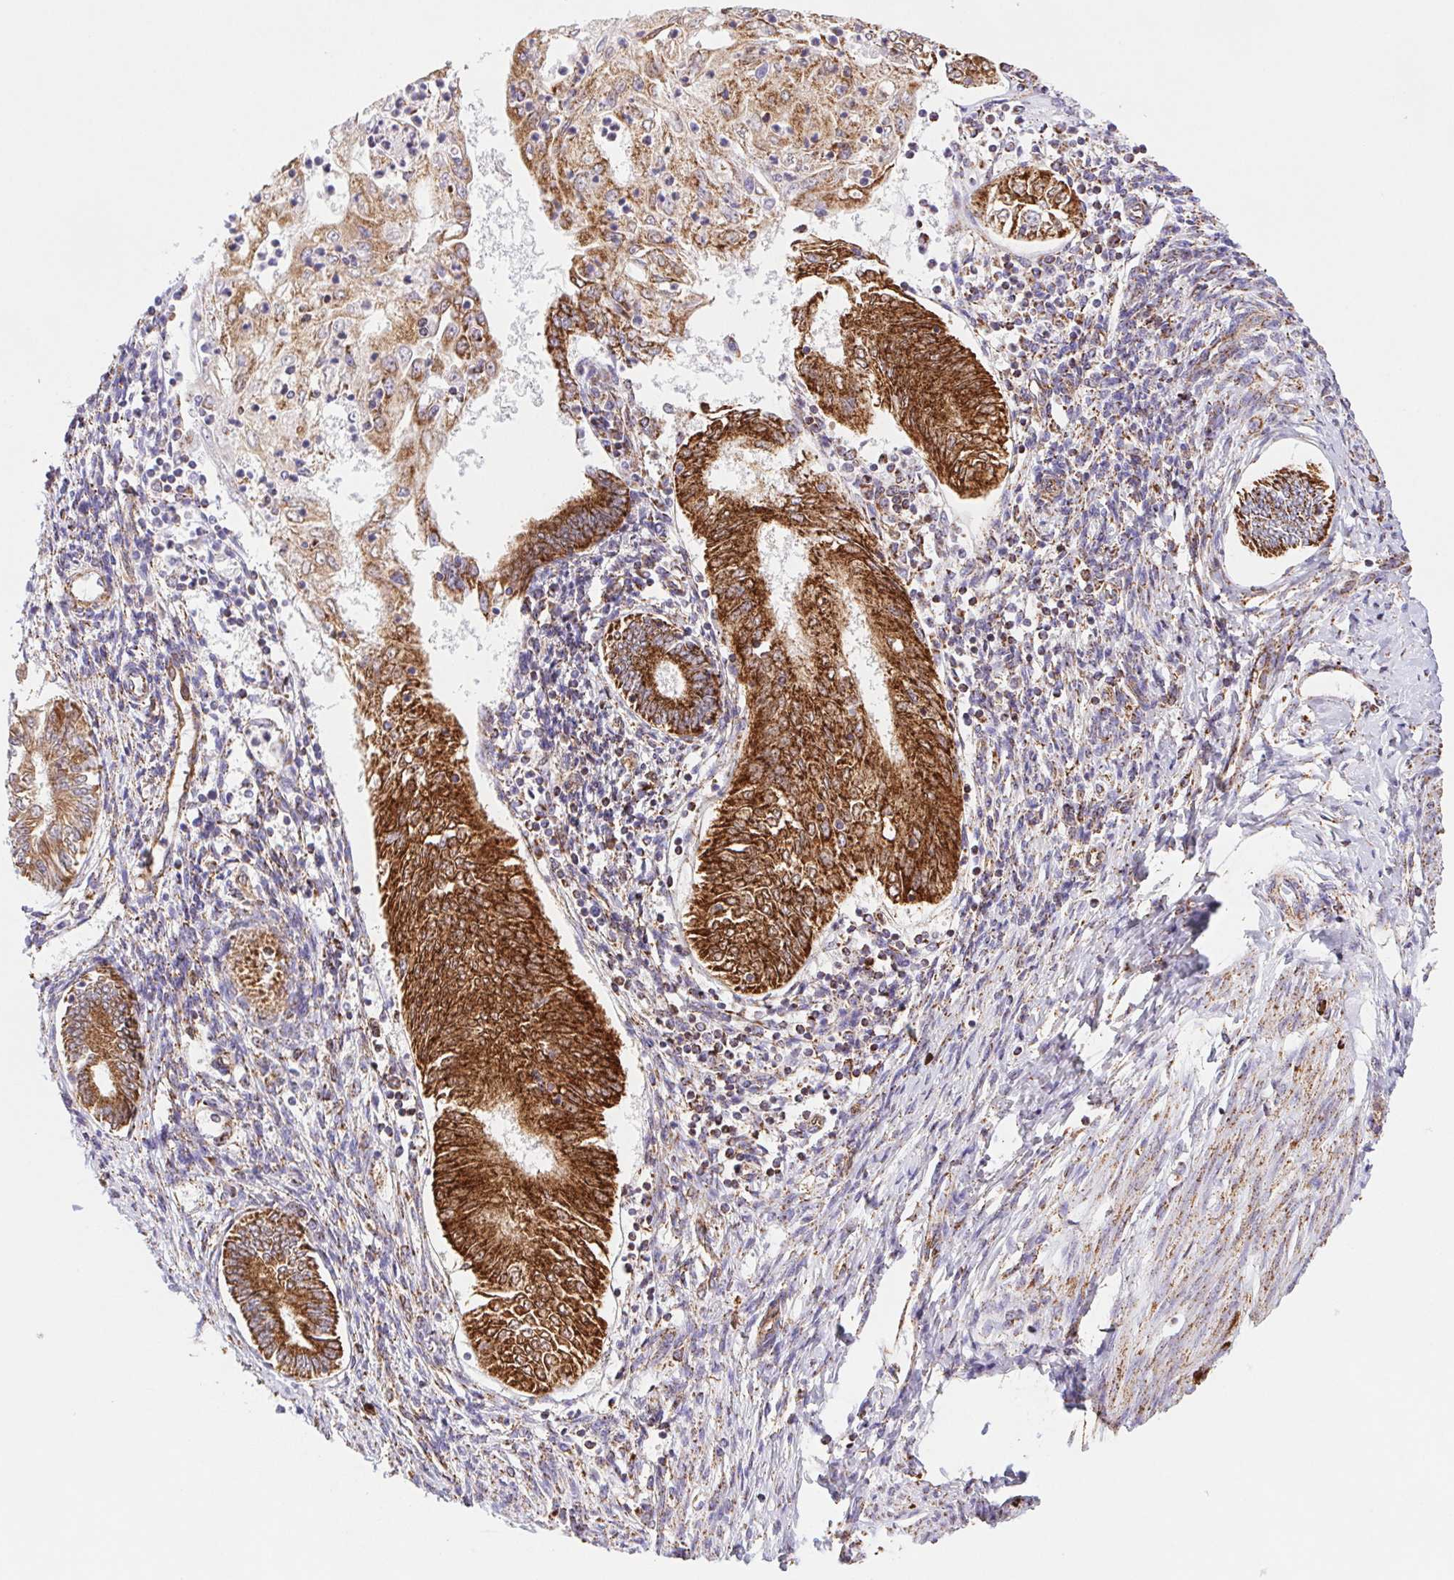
{"staining": {"intensity": "strong", "quantity": ">75%", "location": "cytoplasmic/membranous"}, "tissue": "endometrial cancer", "cell_type": "Tumor cells", "image_type": "cancer", "snomed": [{"axis": "morphology", "description": "Adenocarcinoma, NOS"}, {"axis": "topography", "description": "Endometrium"}], "caption": "Tumor cells display high levels of strong cytoplasmic/membranous positivity in about >75% of cells in human endometrial adenocarcinoma.", "gene": "NIPSNAP2", "patient": {"sex": "female", "age": 68}}